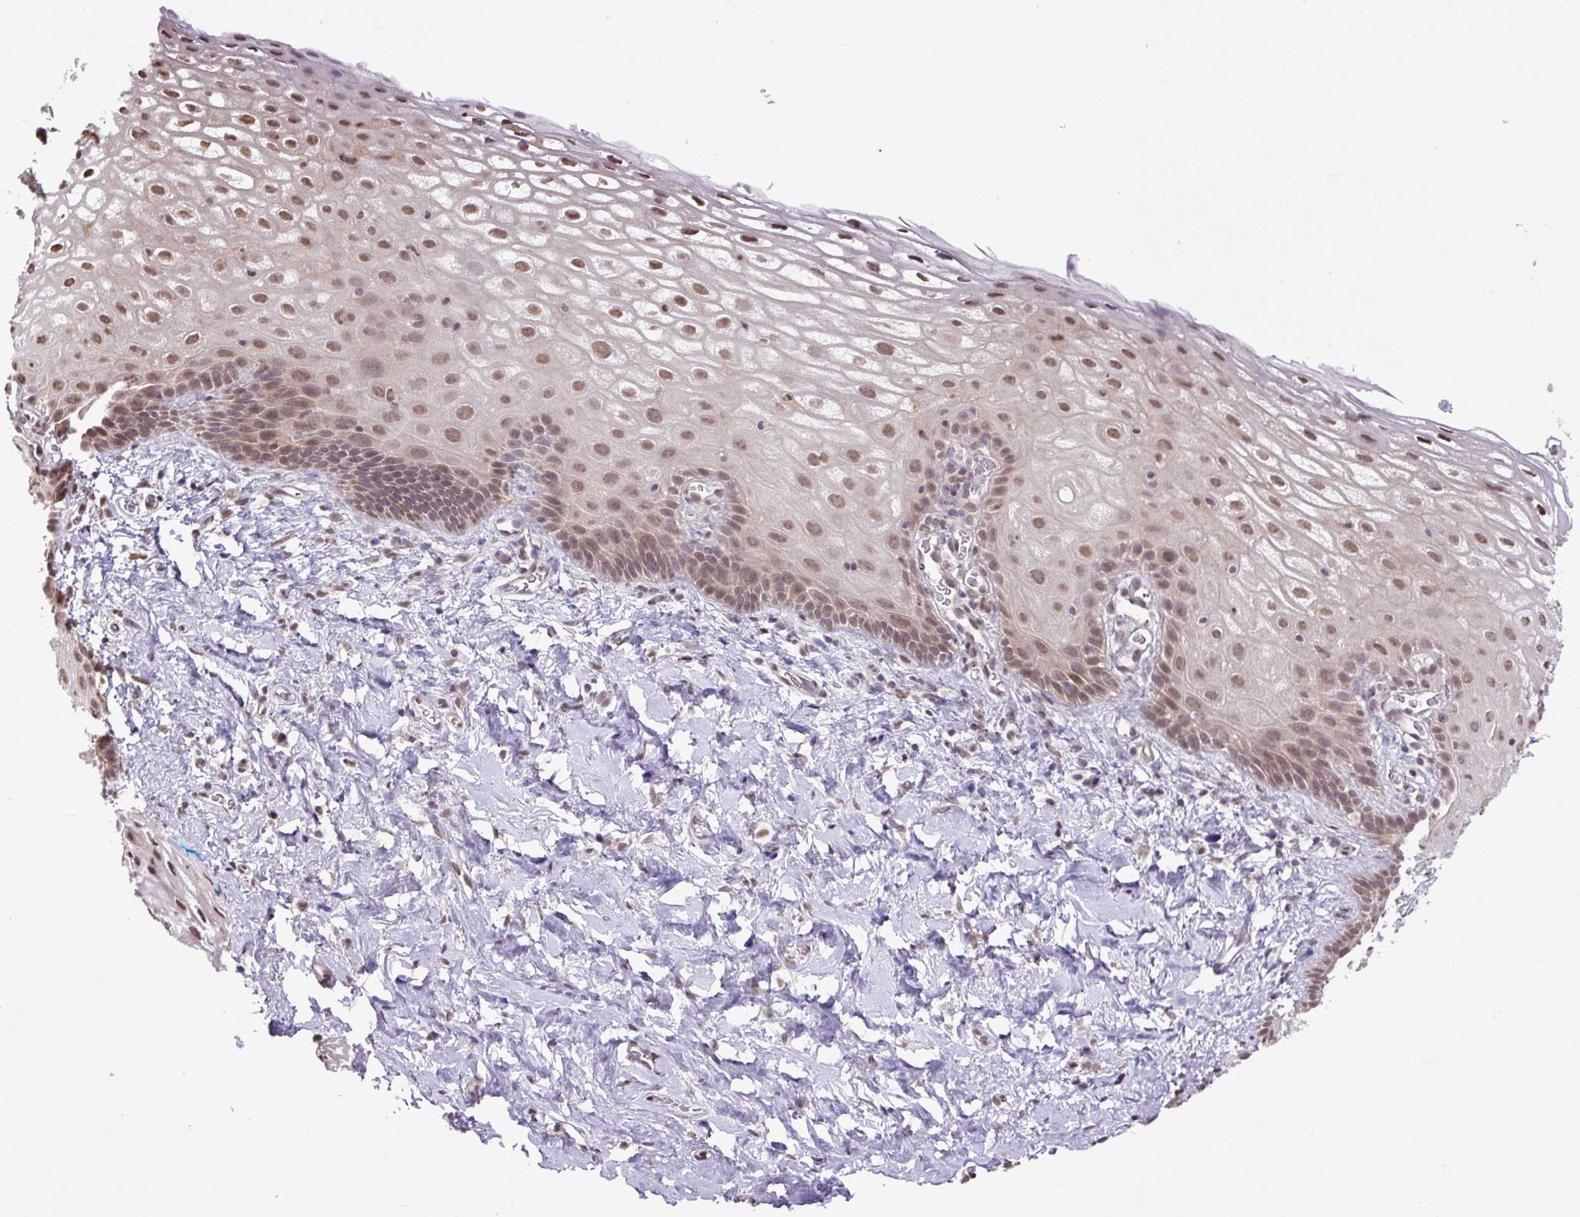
{"staining": {"intensity": "moderate", "quantity": "25%-75%", "location": "nuclear"}, "tissue": "vagina", "cell_type": "Squamous epithelial cells", "image_type": "normal", "snomed": [{"axis": "morphology", "description": "Normal tissue, NOS"}, {"axis": "morphology", "description": "Adenocarcinoma, NOS"}, {"axis": "topography", "description": "Rectum"}, {"axis": "topography", "description": "Vagina"}, {"axis": "topography", "description": "Peripheral nerve tissue"}], "caption": "This photomicrograph demonstrates immunohistochemistry (IHC) staining of unremarkable vagina, with medium moderate nuclear positivity in about 25%-75% of squamous epithelial cells.", "gene": "SGTA", "patient": {"sex": "female", "age": 71}}